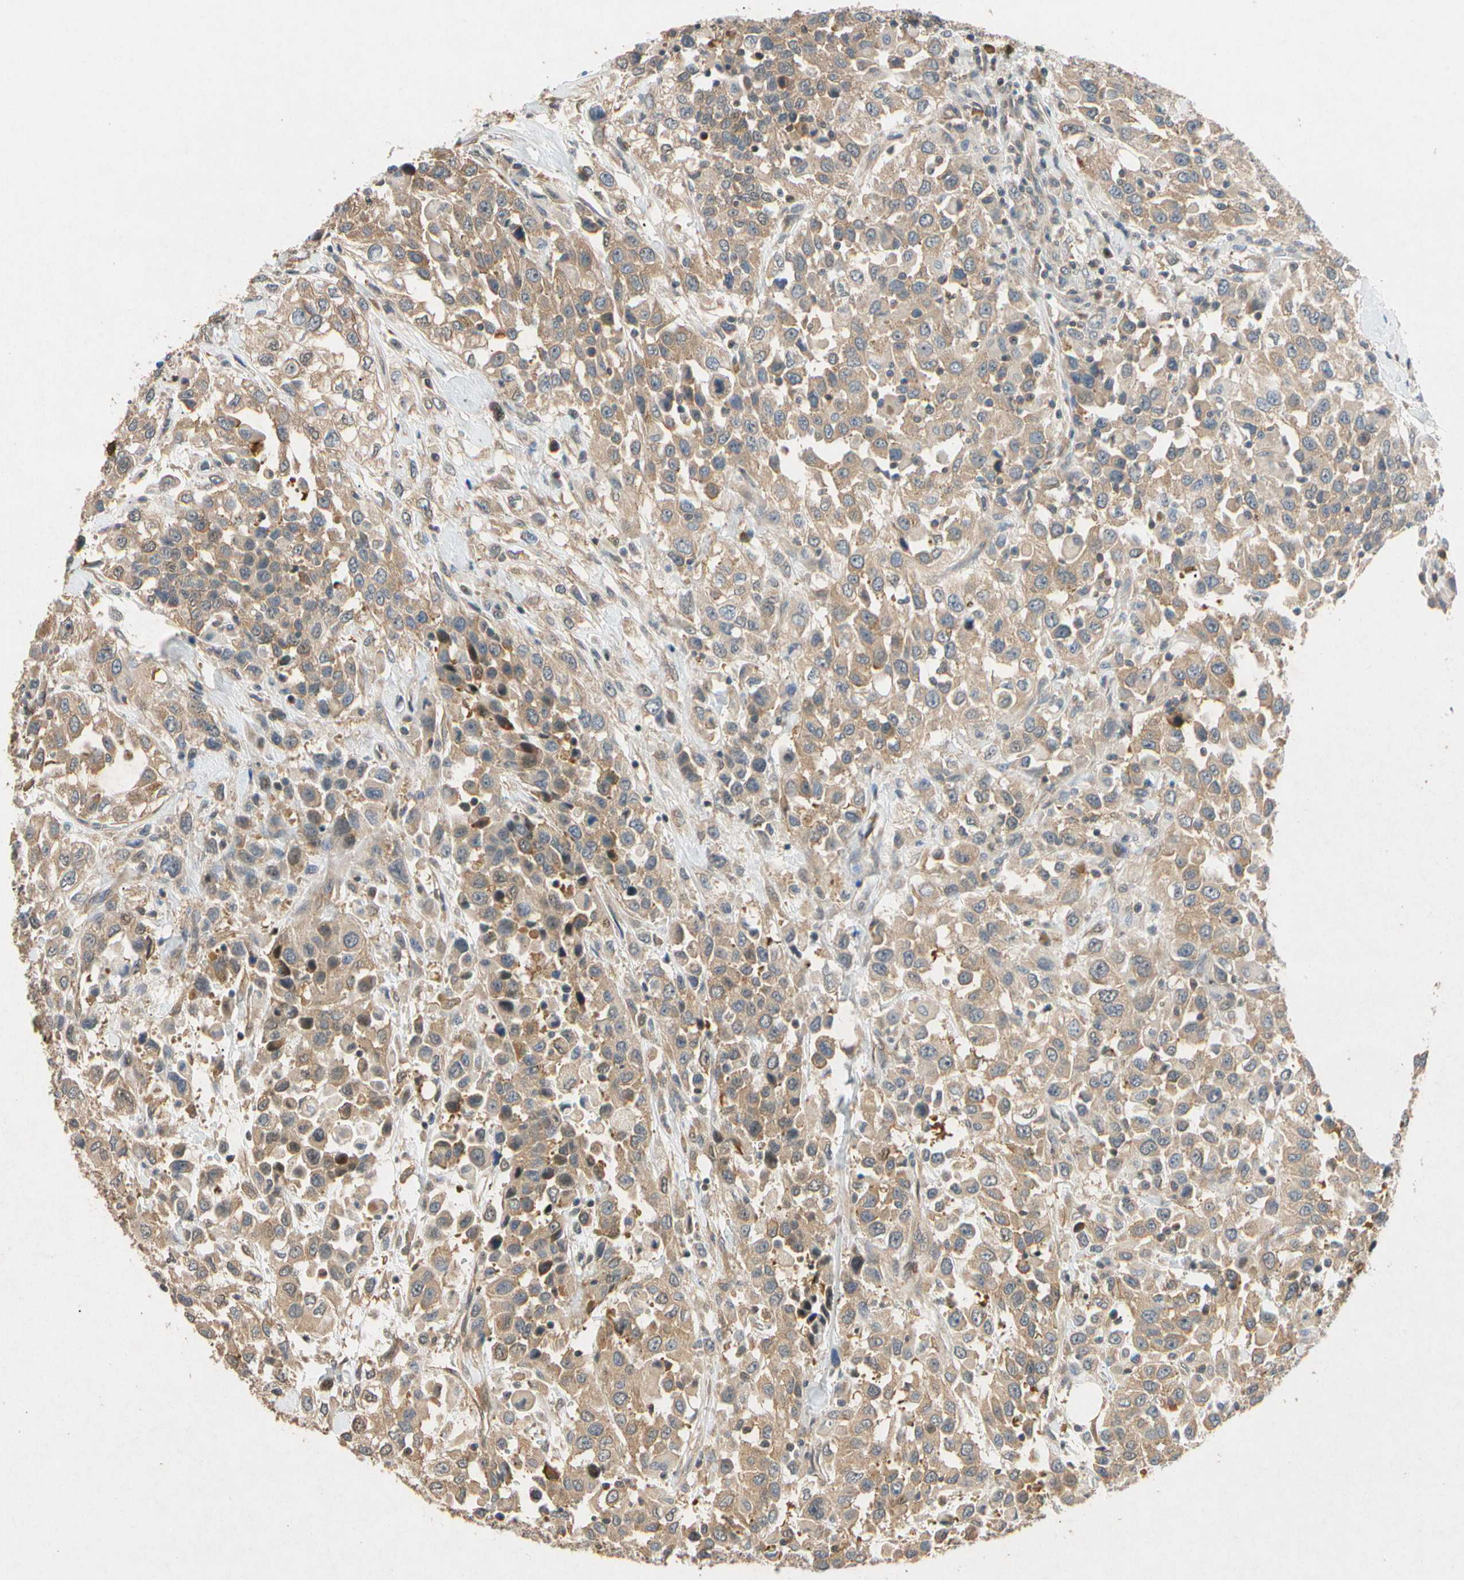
{"staining": {"intensity": "weak", "quantity": ">75%", "location": "cytoplasmic/membranous"}, "tissue": "urothelial cancer", "cell_type": "Tumor cells", "image_type": "cancer", "snomed": [{"axis": "morphology", "description": "Urothelial carcinoma, High grade"}, {"axis": "topography", "description": "Urinary bladder"}], "caption": "Immunohistochemical staining of high-grade urothelial carcinoma exhibits weak cytoplasmic/membranous protein expression in about >75% of tumor cells. (DAB IHC, brown staining for protein, blue staining for nuclei).", "gene": "EIF1AX", "patient": {"sex": "female", "age": 80}}